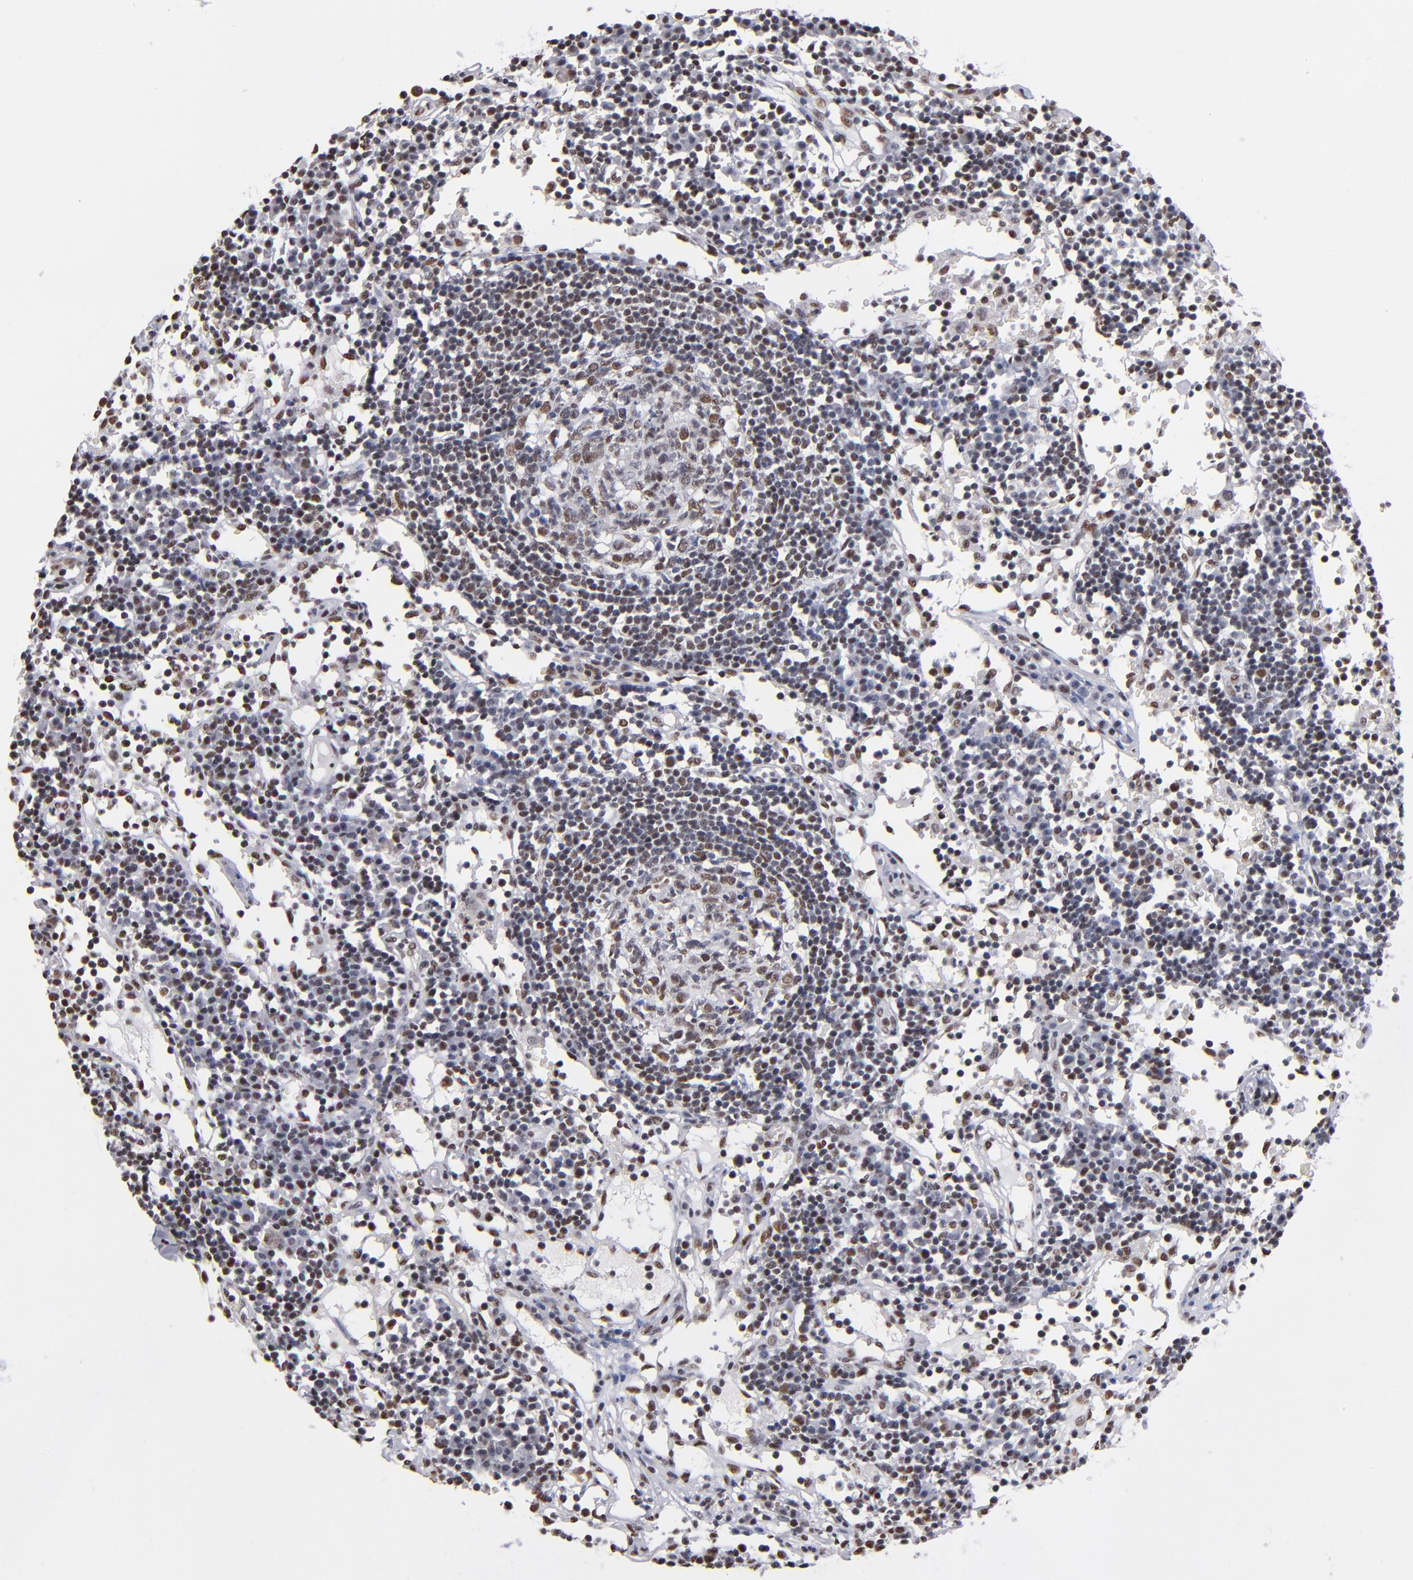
{"staining": {"intensity": "moderate", "quantity": "25%-75%", "location": "nuclear"}, "tissue": "lymph node", "cell_type": "Germinal center cells", "image_type": "normal", "snomed": [{"axis": "morphology", "description": "Normal tissue, NOS"}, {"axis": "topography", "description": "Lymph node"}], "caption": "Moderate nuclear staining is appreciated in about 25%-75% of germinal center cells in benign lymph node. (Brightfield microscopy of DAB IHC at high magnification).", "gene": "MN1", "patient": {"sex": "female", "age": 55}}